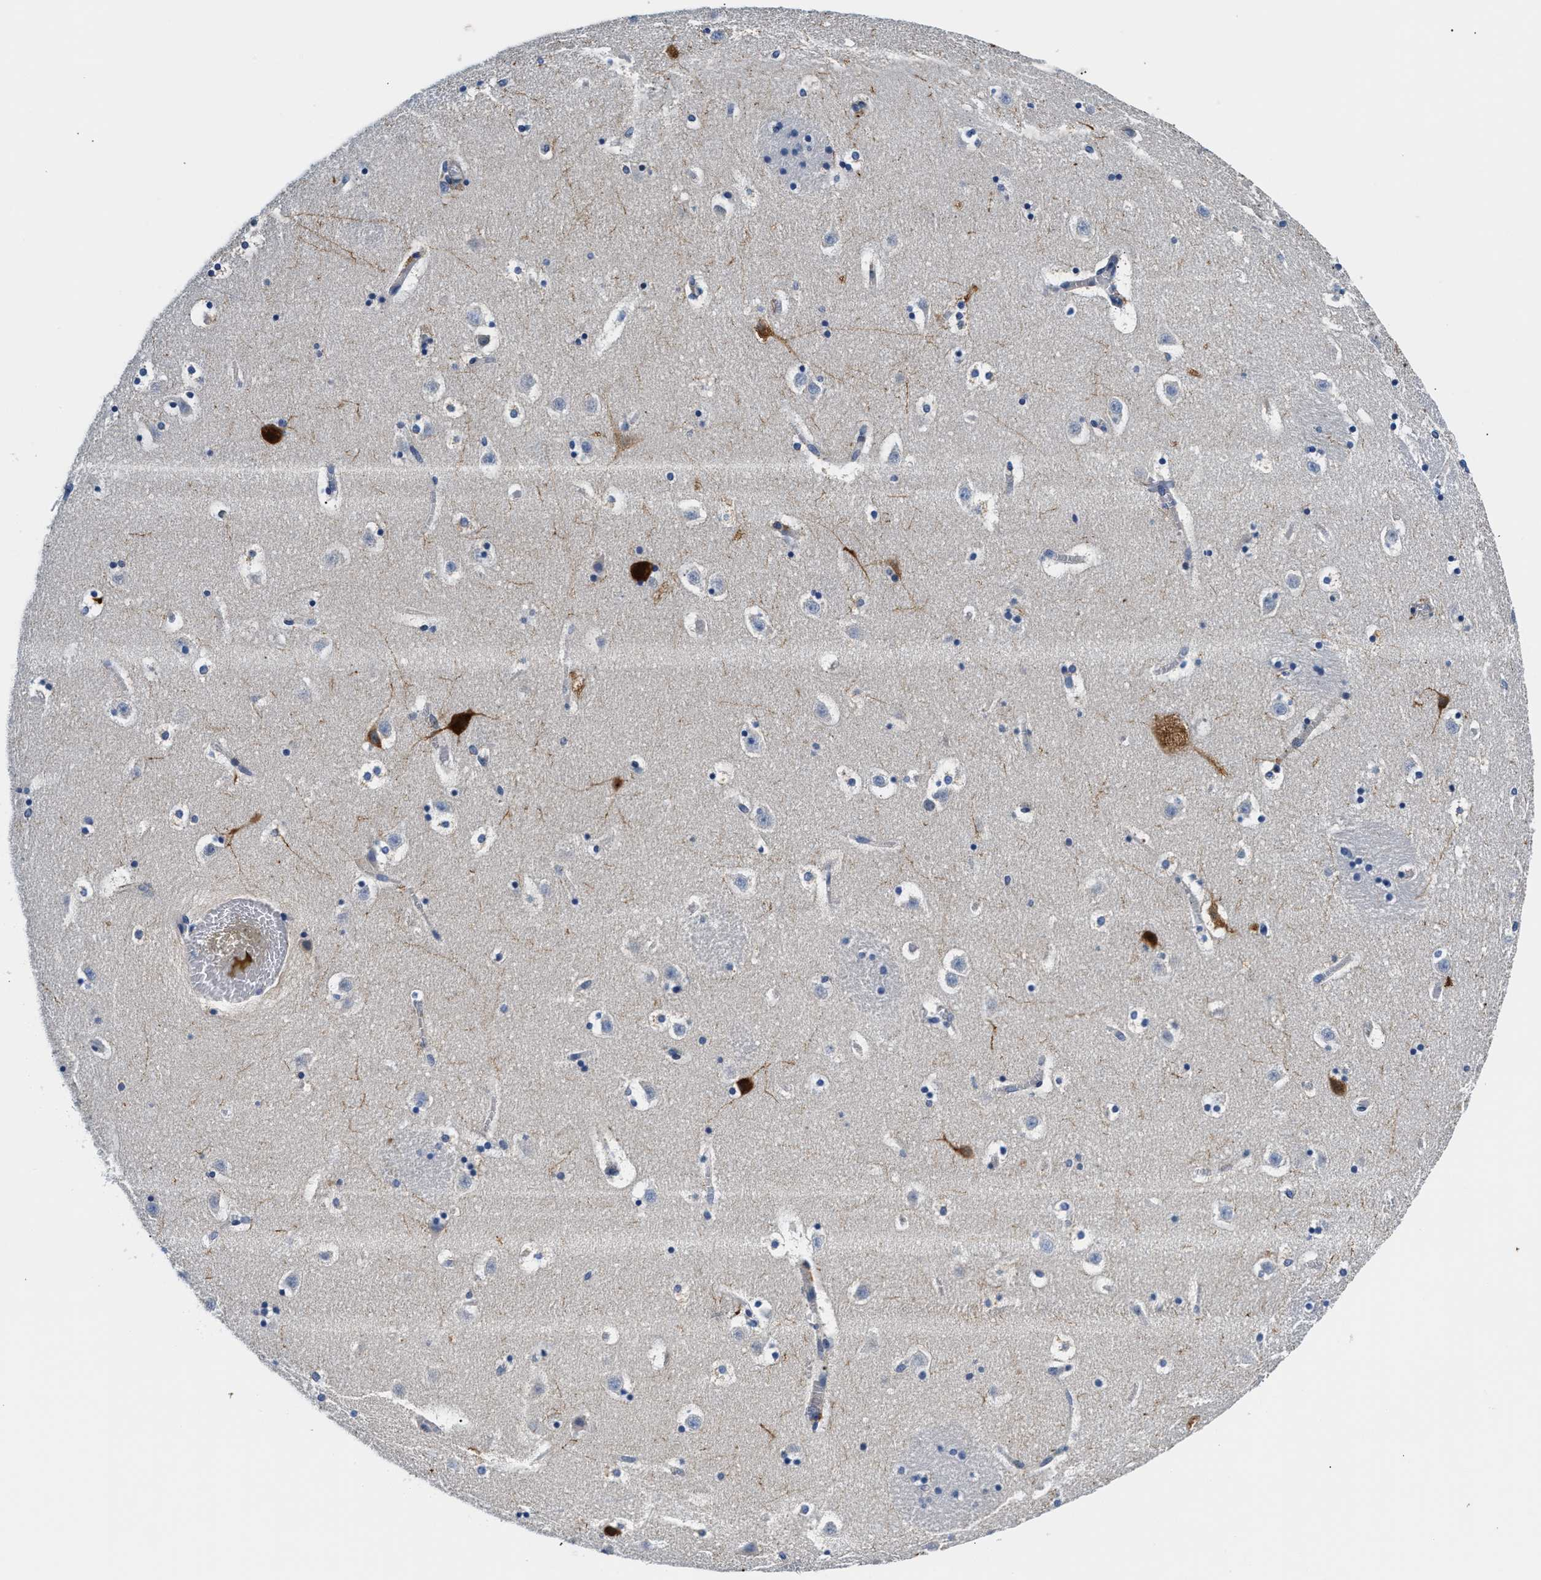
{"staining": {"intensity": "negative", "quantity": "none", "location": "none"}, "tissue": "caudate", "cell_type": "Glial cells", "image_type": "normal", "snomed": [{"axis": "morphology", "description": "Normal tissue, NOS"}, {"axis": "topography", "description": "Lateral ventricle wall"}], "caption": "This is an IHC histopathology image of normal human caudate. There is no positivity in glial cells.", "gene": "ACADVL", "patient": {"sex": "male", "age": 45}}